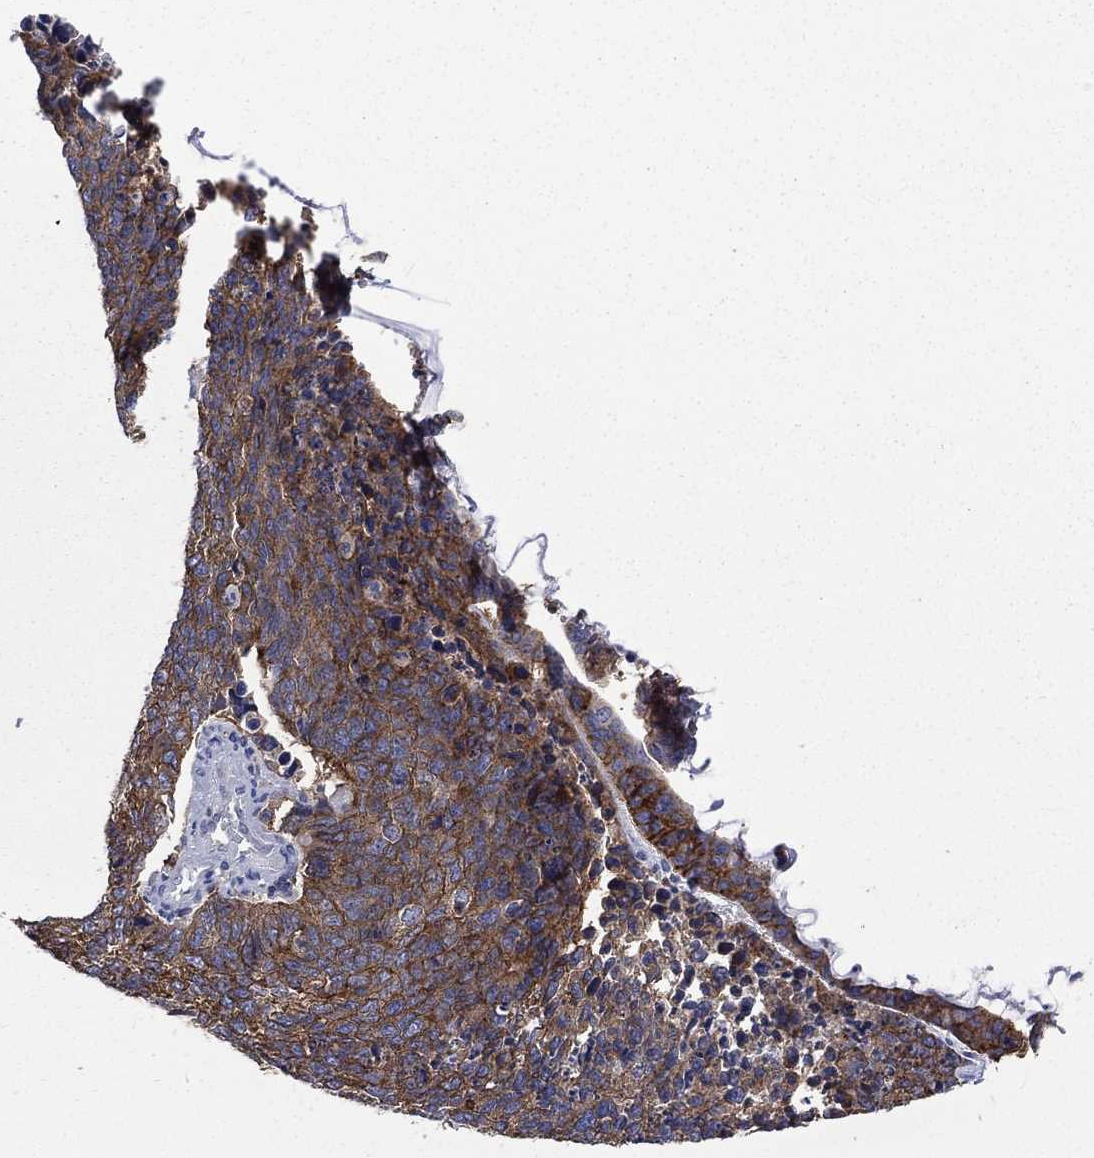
{"staining": {"intensity": "moderate", "quantity": ">75%", "location": "cytoplasmic/membranous"}, "tissue": "cervical cancer", "cell_type": "Tumor cells", "image_type": "cancer", "snomed": [{"axis": "morphology", "description": "Squamous cell carcinoma, NOS"}, {"axis": "topography", "description": "Cervix"}], "caption": "DAB (3,3'-diaminobenzidine) immunohistochemical staining of cervical squamous cell carcinoma demonstrates moderate cytoplasmic/membranous protein positivity in approximately >75% of tumor cells. (DAB IHC with brightfield microscopy, high magnification).", "gene": "BASP1", "patient": {"sex": "female", "age": 63}}